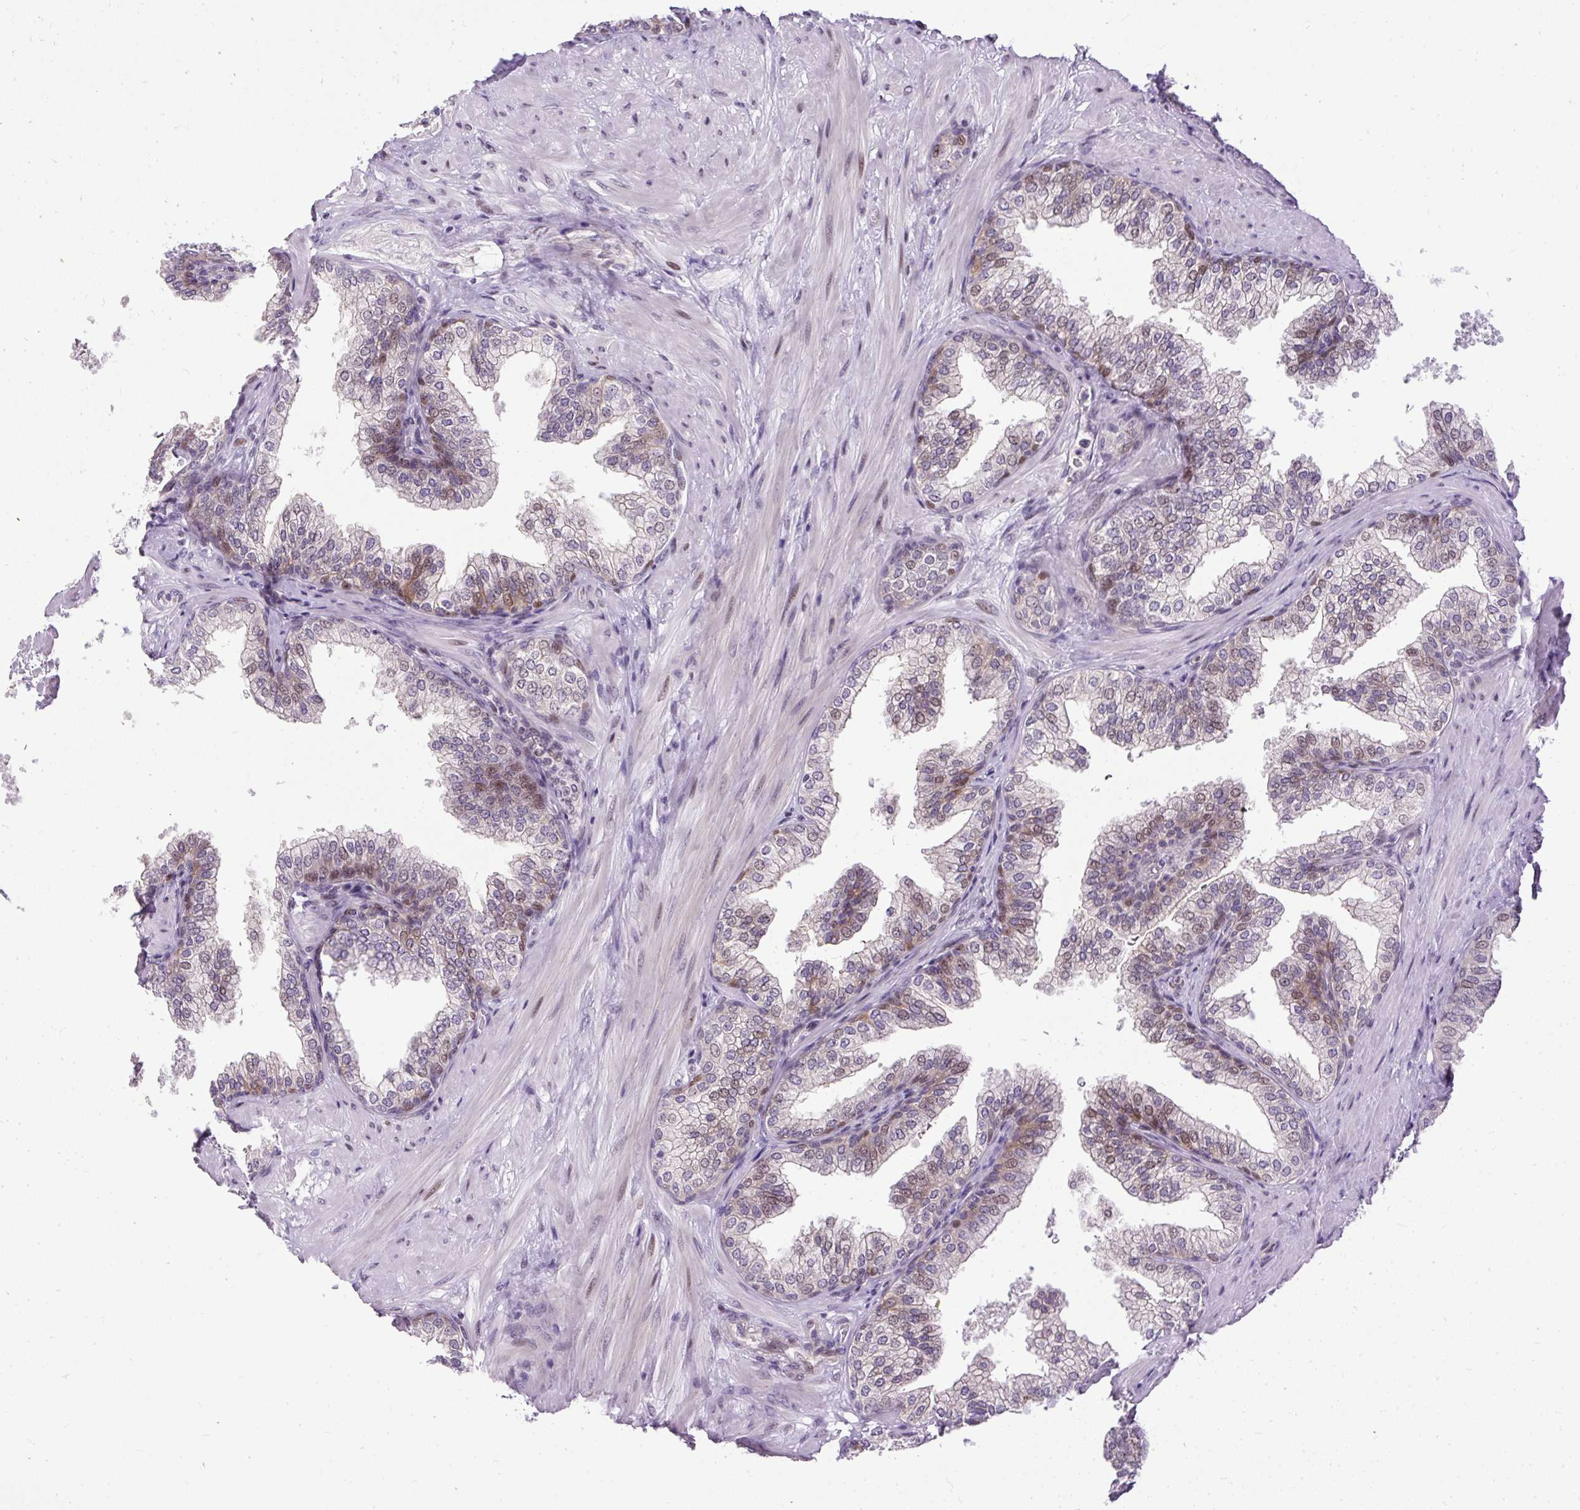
{"staining": {"intensity": "weak", "quantity": "25%-75%", "location": "cytoplasmic/membranous,nuclear"}, "tissue": "prostate", "cell_type": "Glandular cells", "image_type": "normal", "snomed": [{"axis": "morphology", "description": "Normal tissue, NOS"}, {"axis": "topography", "description": "Prostate"}], "caption": "Immunohistochemistry (IHC) (DAB) staining of unremarkable human prostate demonstrates weak cytoplasmic/membranous,nuclear protein expression in approximately 25%-75% of glandular cells.", "gene": "ARHGEF18", "patient": {"sex": "male", "age": 60}}